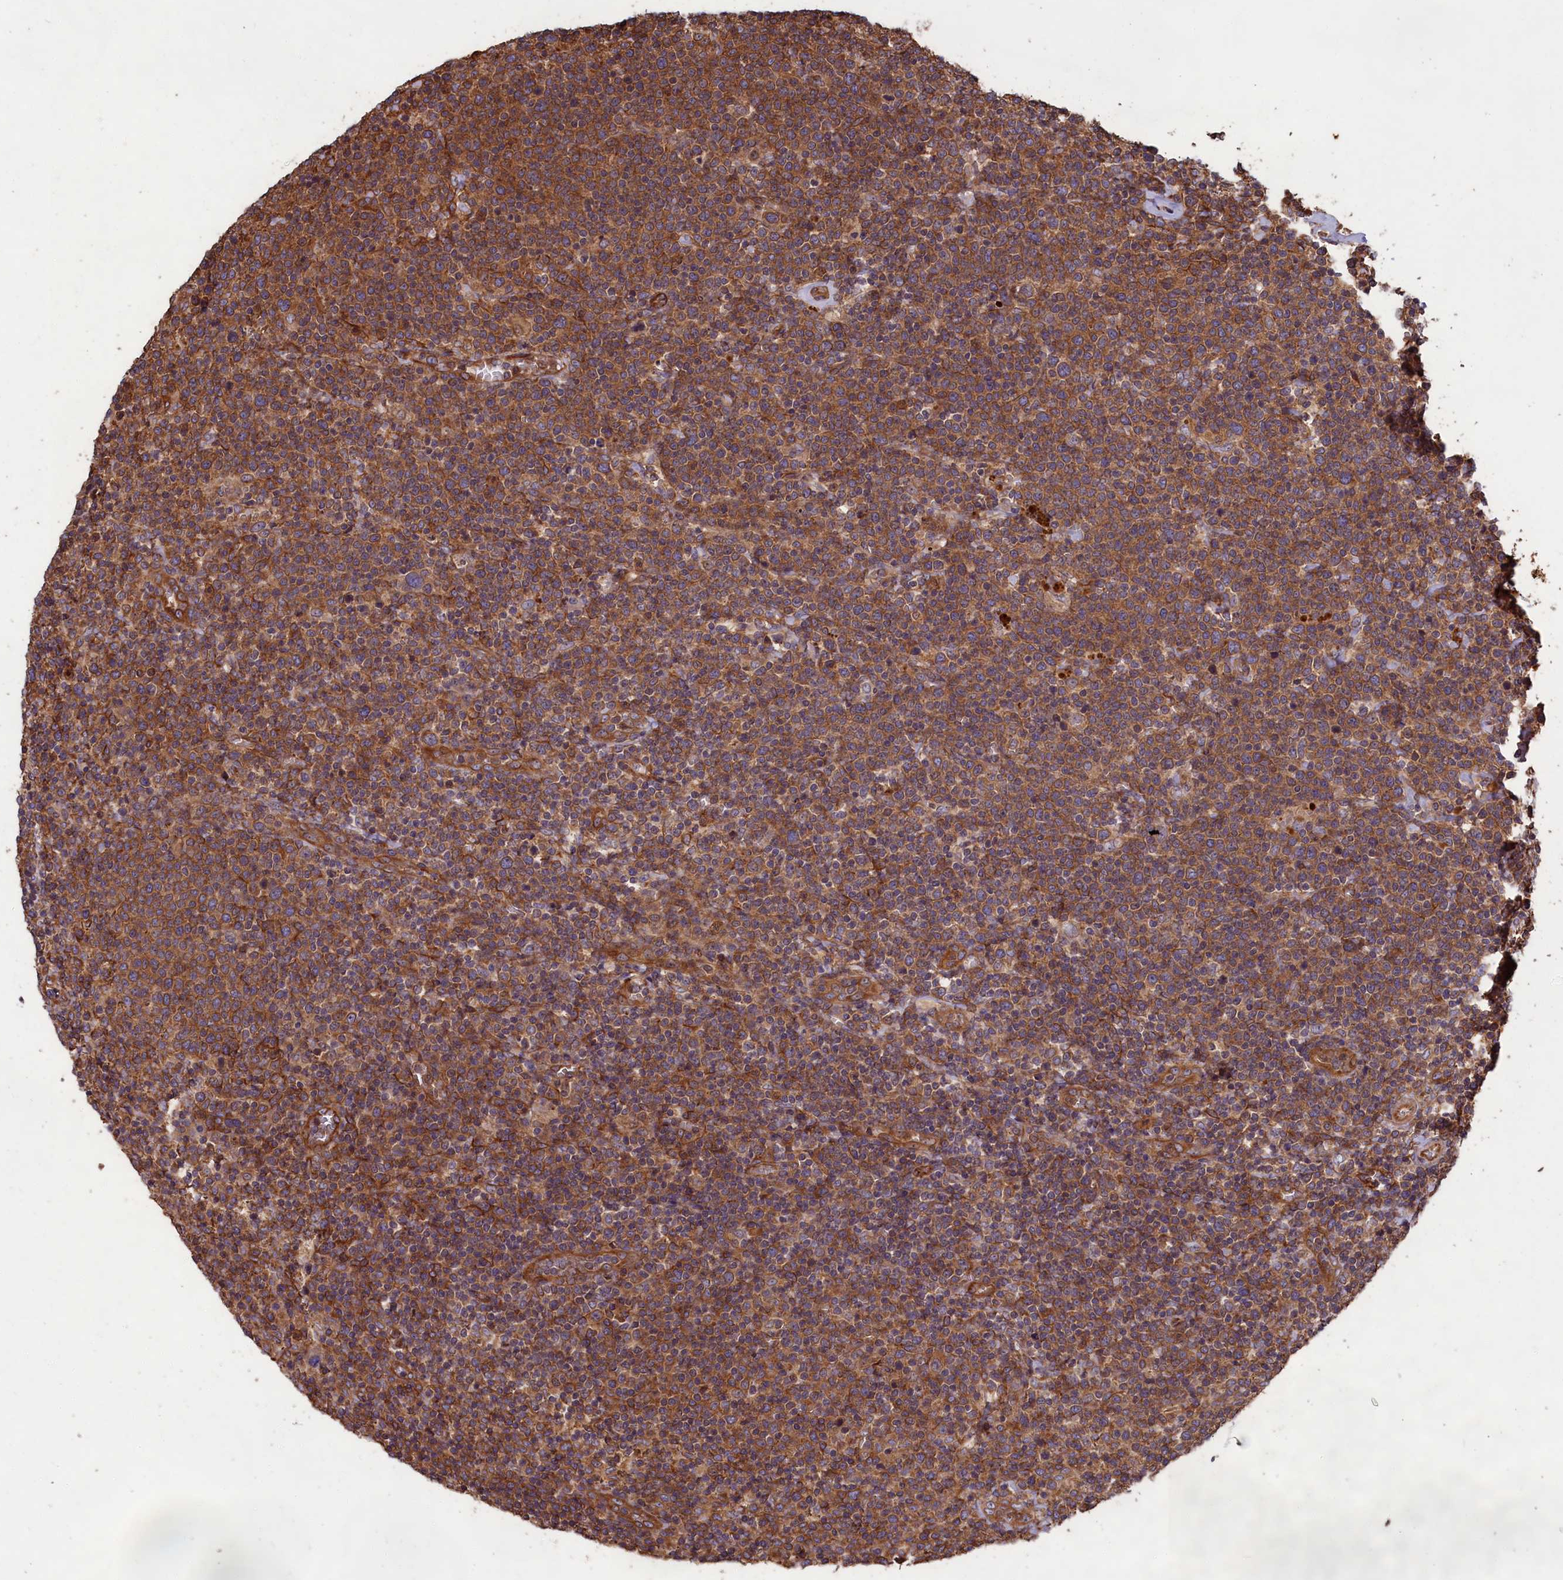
{"staining": {"intensity": "moderate", "quantity": ">75%", "location": "cytoplasmic/membranous"}, "tissue": "lymphoma", "cell_type": "Tumor cells", "image_type": "cancer", "snomed": [{"axis": "morphology", "description": "Malignant lymphoma, non-Hodgkin's type, High grade"}, {"axis": "topography", "description": "Lymph node"}], "caption": "Immunohistochemical staining of human lymphoma reveals medium levels of moderate cytoplasmic/membranous positivity in approximately >75% of tumor cells. (Brightfield microscopy of DAB IHC at high magnification).", "gene": "CCDC124", "patient": {"sex": "male", "age": 61}}